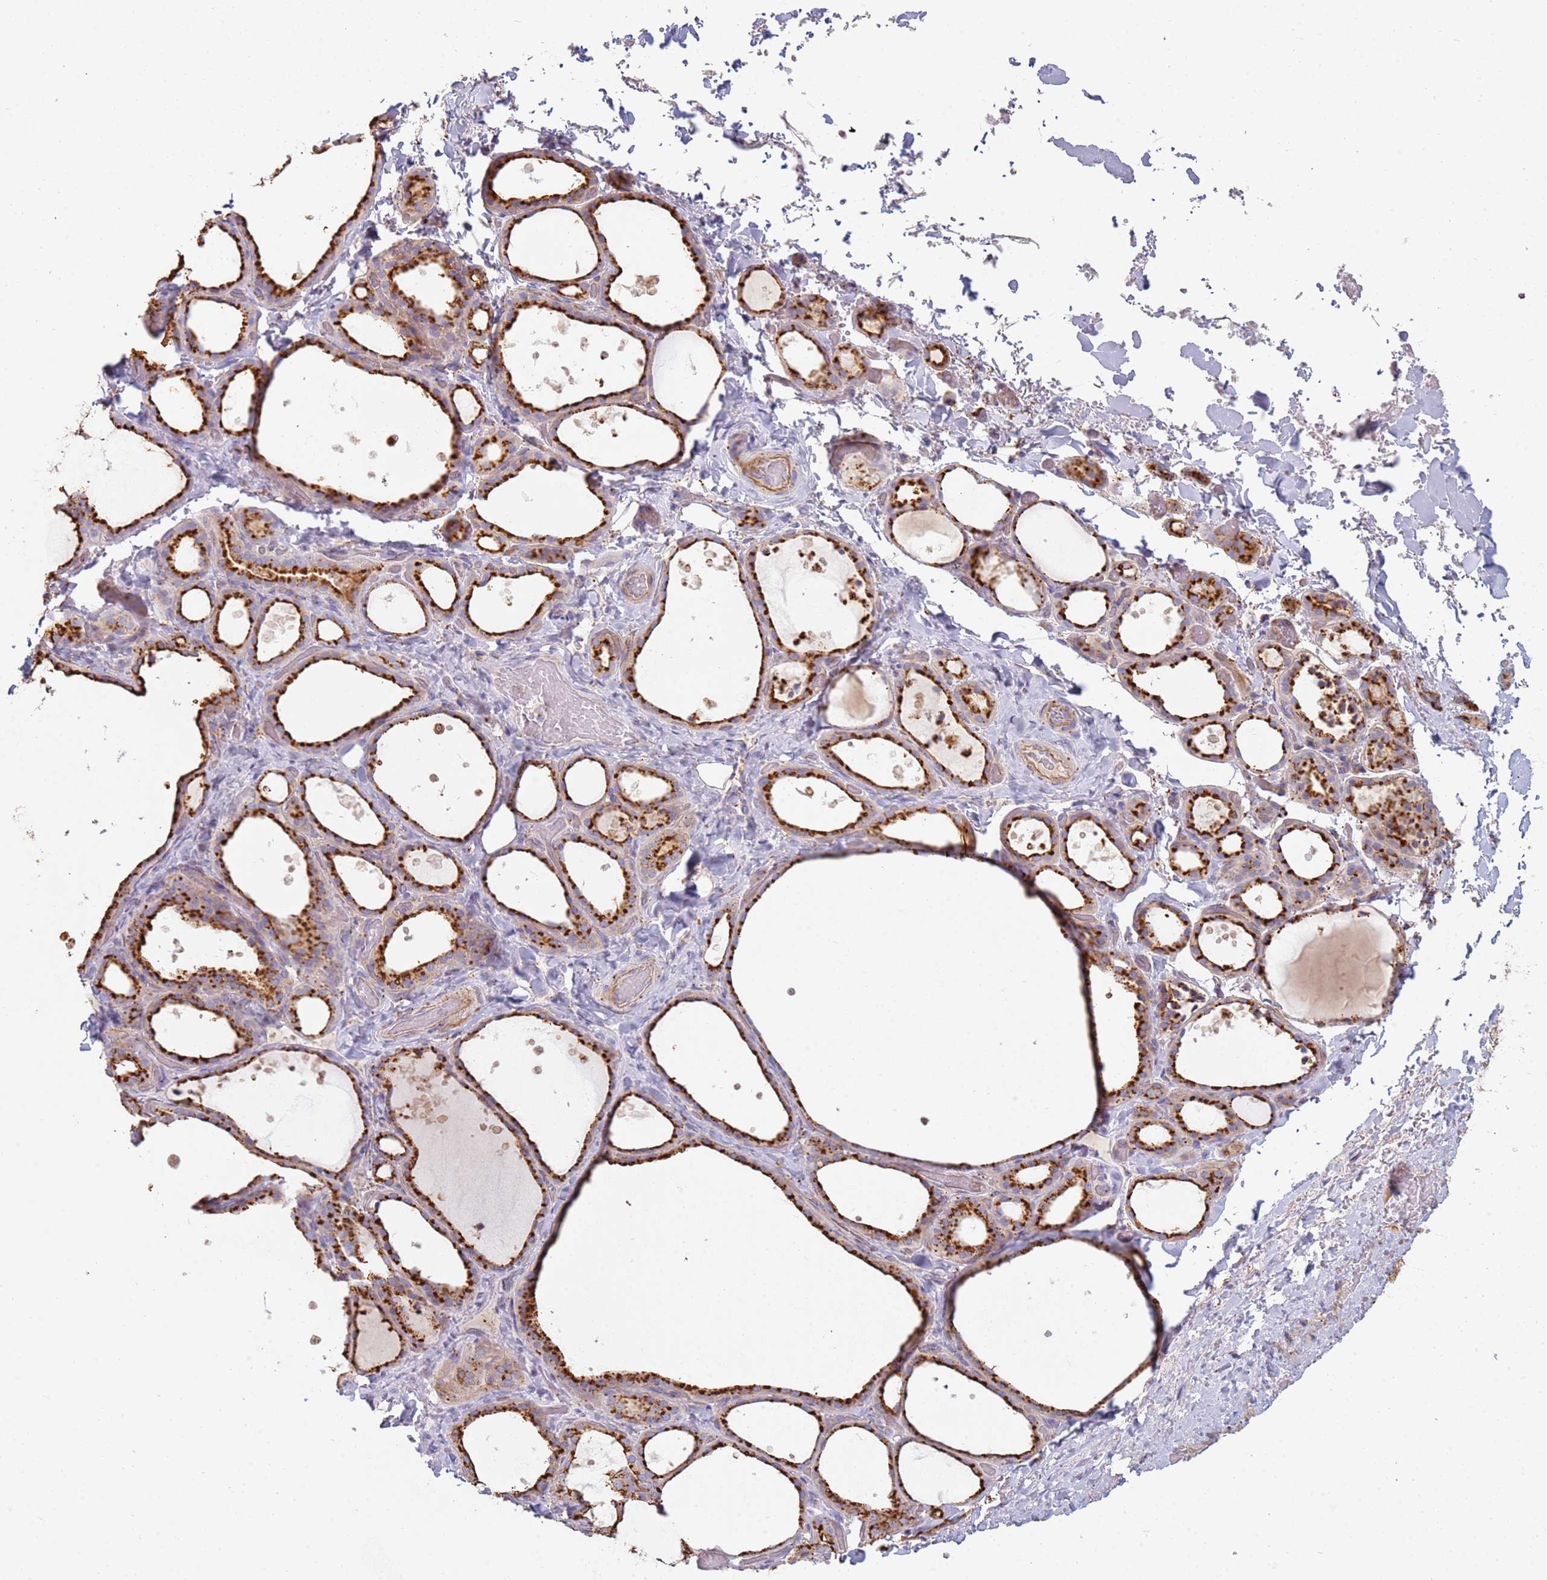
{"staining": {"intensity": "strong", "quantity": ">75%", "location": "cytoplasmic/membranous"}, "tissue": "thyroid gland", "cell_type": "Glandular cells", "image_type": "normal", "snomed": [{"axis": "morphology", "description": "Normal tissue, NOS"}, {"axis": "topography", "description": "Thyroid gland"}], "caption": "Immunohistochemical staining of normal thyroid gland reveals high levels of strong cytoplasmic/membranous staining in approximately >75% of glandular cells. (DAB (3,3'-diaminobenzidine) = brown stain, brightfield microscopy at high magnification).", "gene": "TMEM229B", "patient": {"sex": "female", "age": 44}}